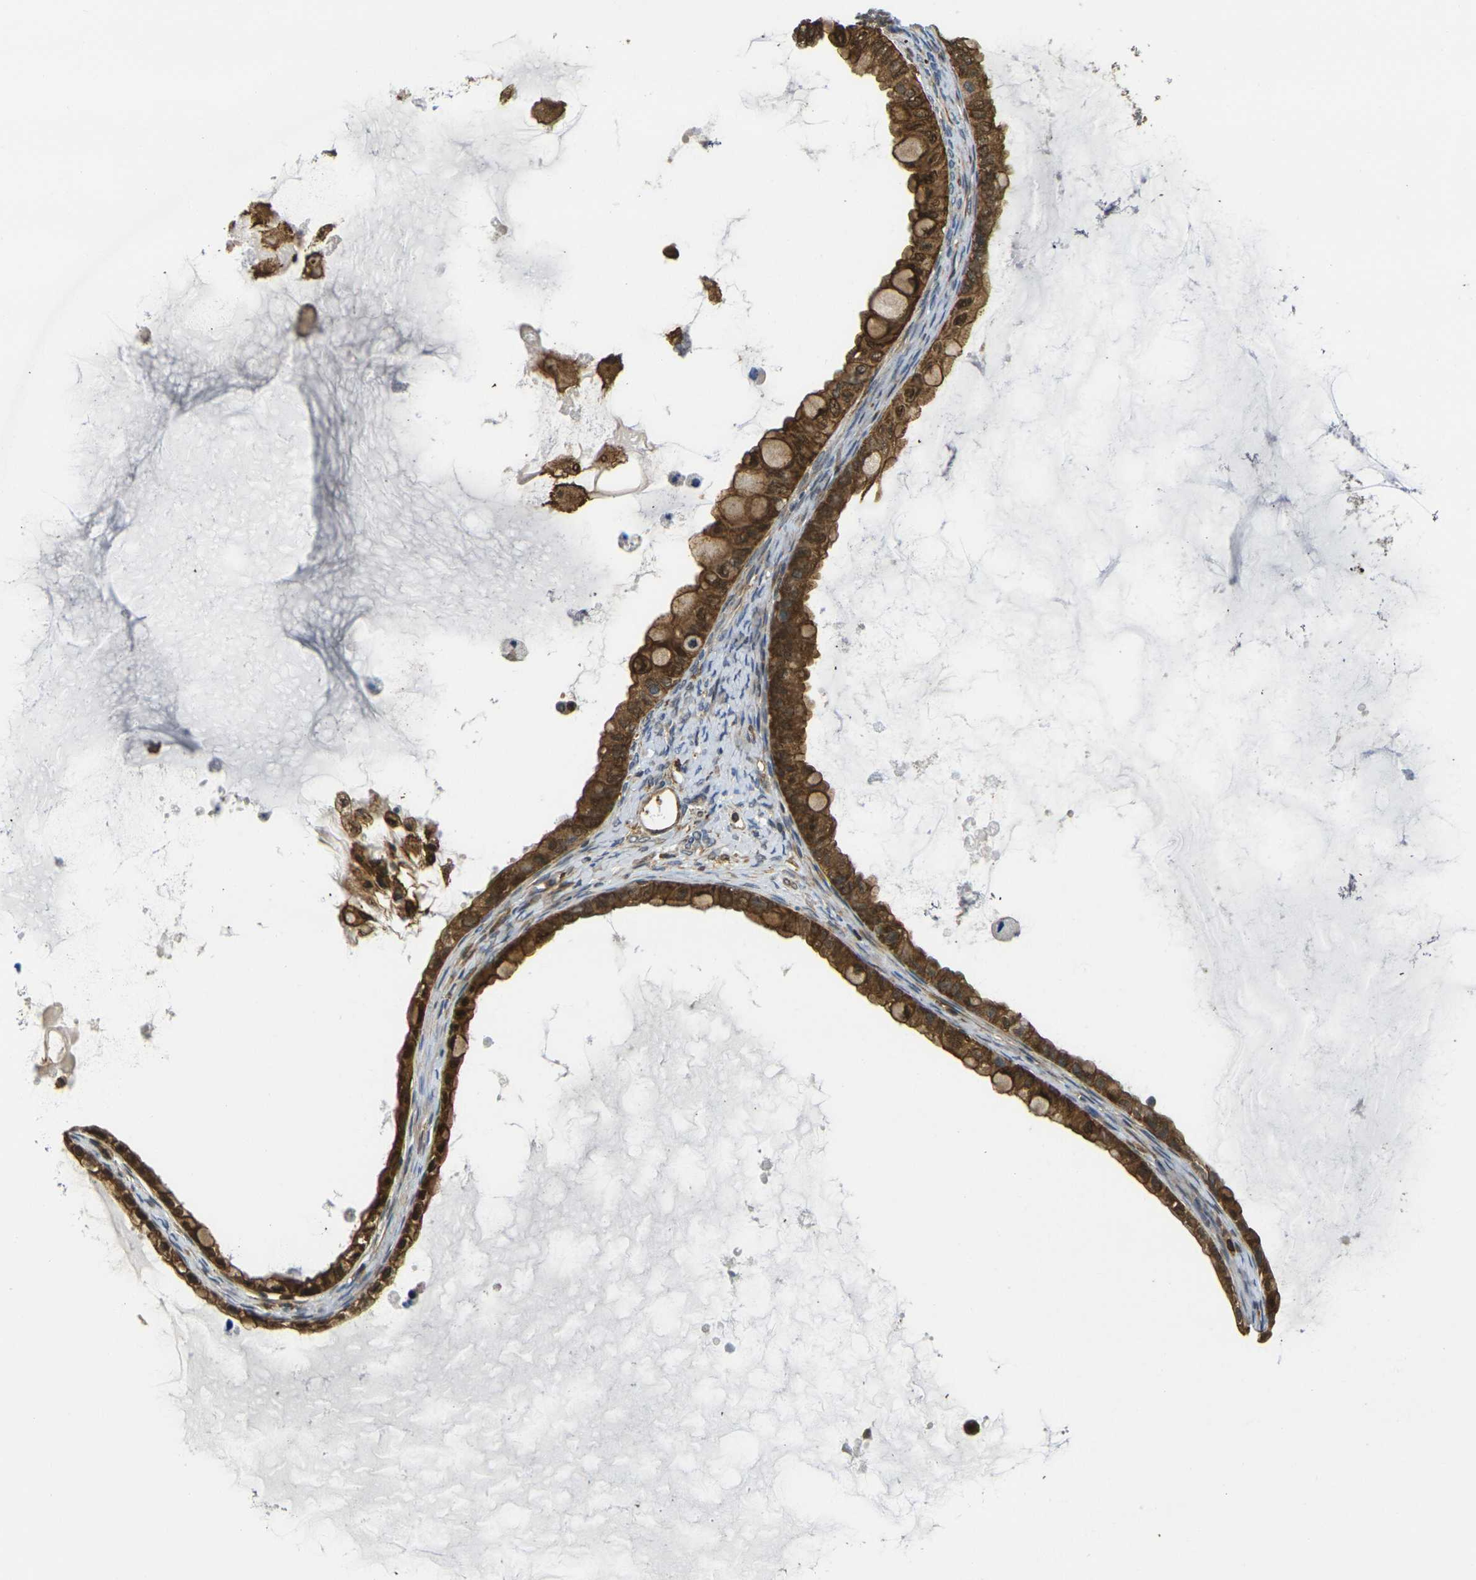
{"staining": {"intensity": "strong", "quantity": ">75%", "location": "cytoplasmic/membranous,nuclear"}, "tissue": "ovarian cancer", "cell_type": "Tumor cells", "image_type": "cancer", "snomed": [{"axis": "morphology", "description": "Cystadenocarcinoma, mucinous, NOS"}, {"axis": "topography", "description": "Ovary"}], "caption": "Immunohistochemistry (IHC) (DAB (3,3'-diaminobenzidine)) staining of human mucinous cystadenocarcinoma (ovarian) exhibits strong cytoplasmic/membranous and nuclear protein expression in approximately >75% of tumor cells.", "gene": "LASP1", "patient": {"sex": "female", "age": 80}}